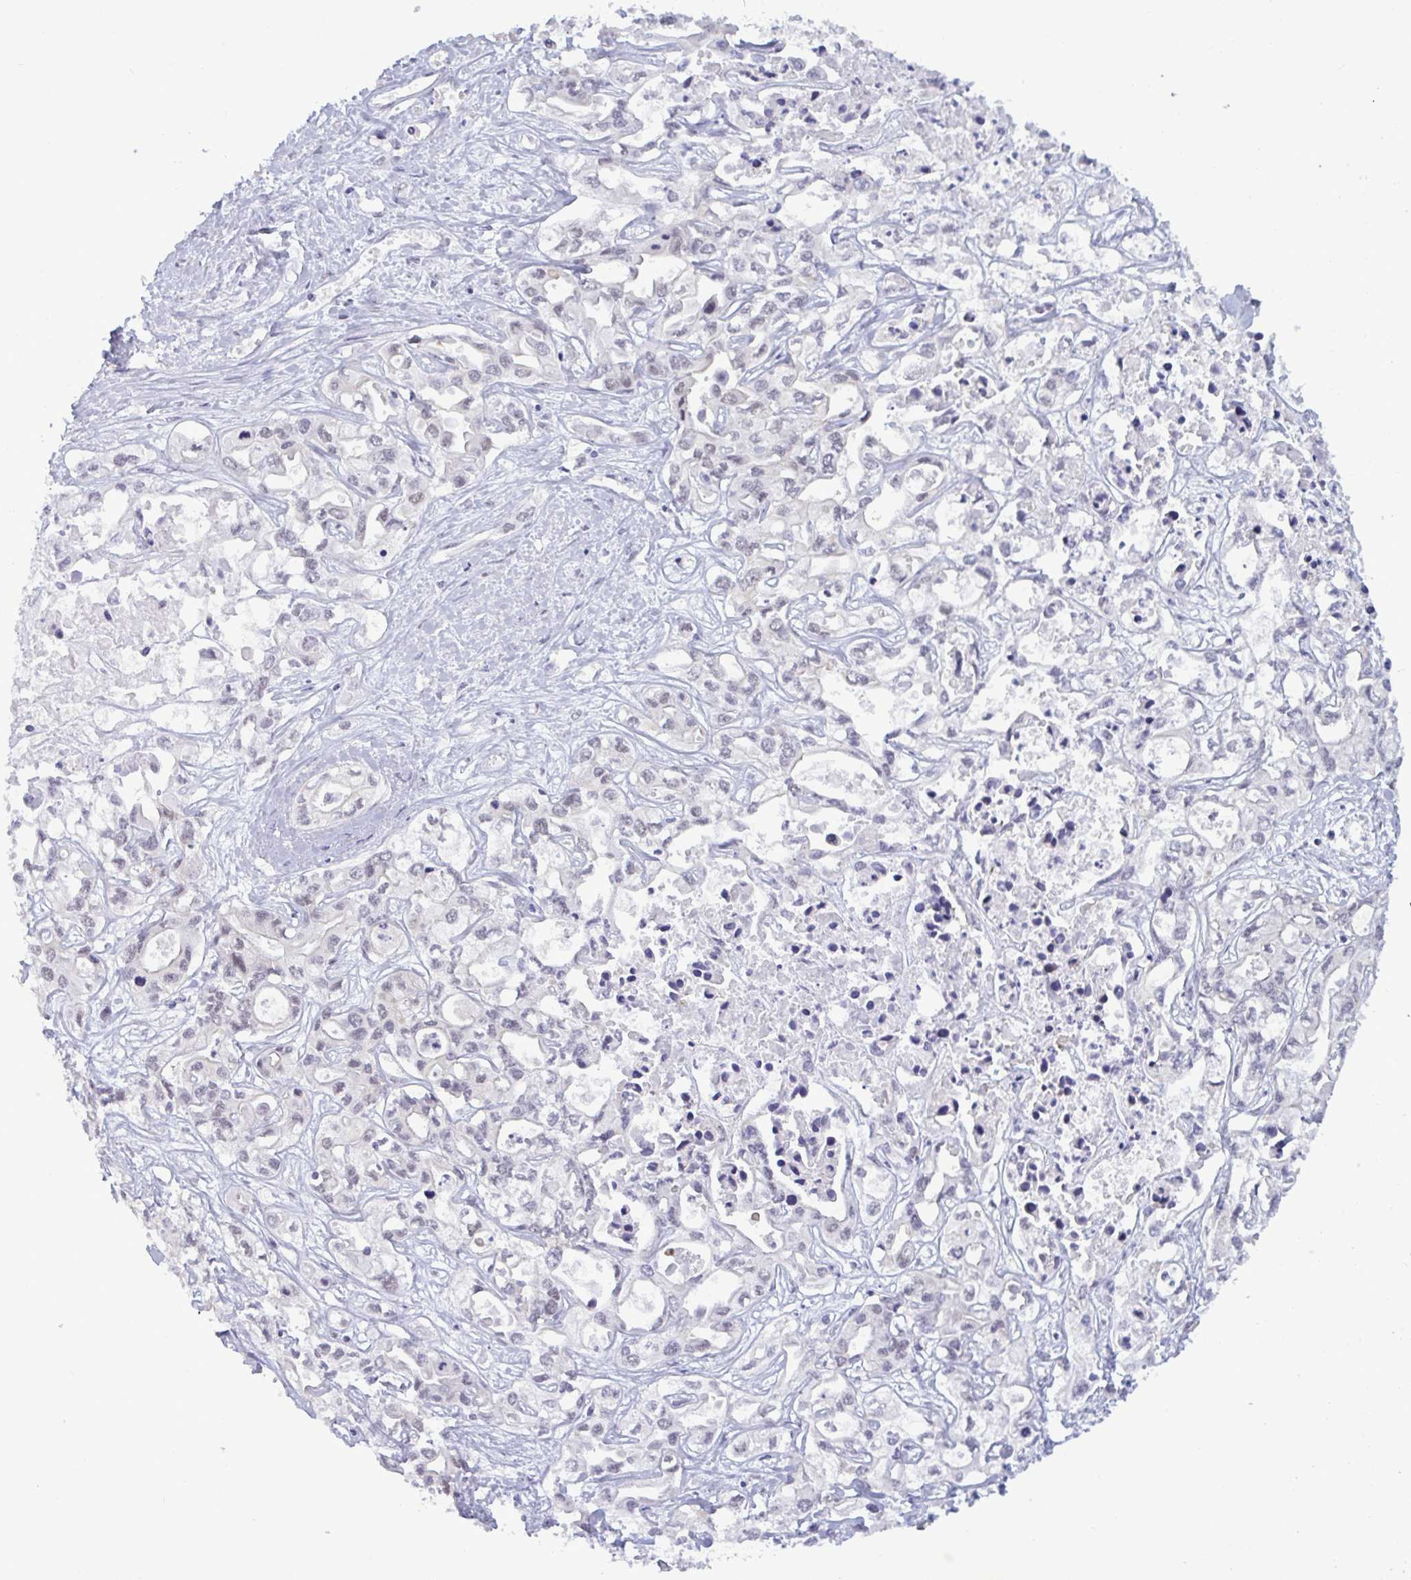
{"staining": {"intensity": "weak", "quantity": "<25%", "location": "nuclear"}, "tissue": "liver cancer", "cell_type": "Tumor cells", "image_type": "cancer", "snomed": [{"axis": "morphology", "description": "Cholangiocarcinoma"}, {"axis": "topography", "description": "Liver"}], "caption": "Human liver cancer stained for a protein using immunohistochemistry exhibits no staining in tumor cells.", "gene": "PPP1R10", "patient": {"sex": "female", "age": 64}}